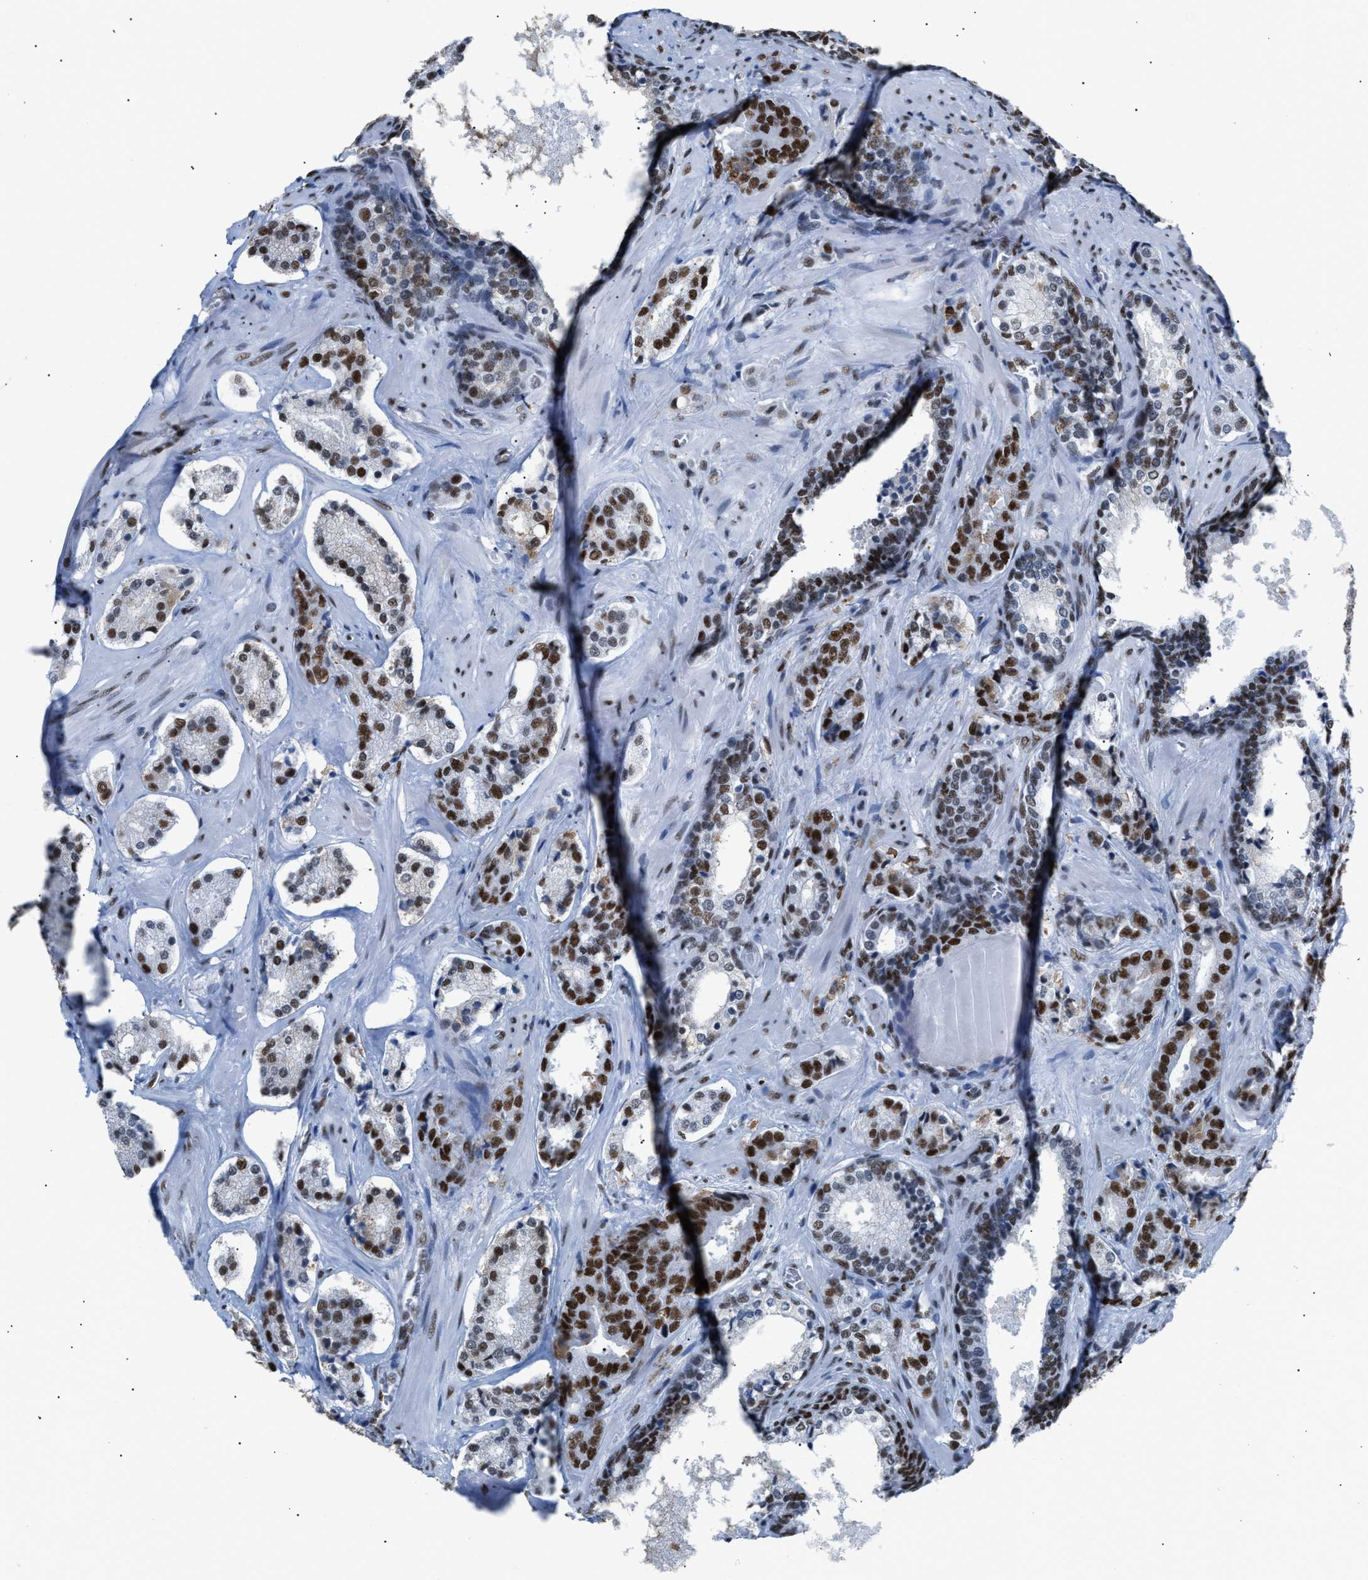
{"staining": {"intensity": "strong", "quantity": "25%-75%", "location": "nuclear"}, "tissue": "prostate cancer", "cell_type": "Tumor cells", "image_type": "cancer", "snomed": [{"axis": "morphology", "description": "Adenocarcinoma, High grade"}, {"axis": "topography", "description": "Prostate"}], "caption": "Brown immunohistochemical staining in human prostate high-grade adenocarcinoma shows strong nuclear positivity in approximately 25%-75% of tumor cells. Immunohistochemistry stains the protein in brown and the nuclei are stained blue.", "gene": "CCAR2", "patient": {"sex": "male", "age": 60}}